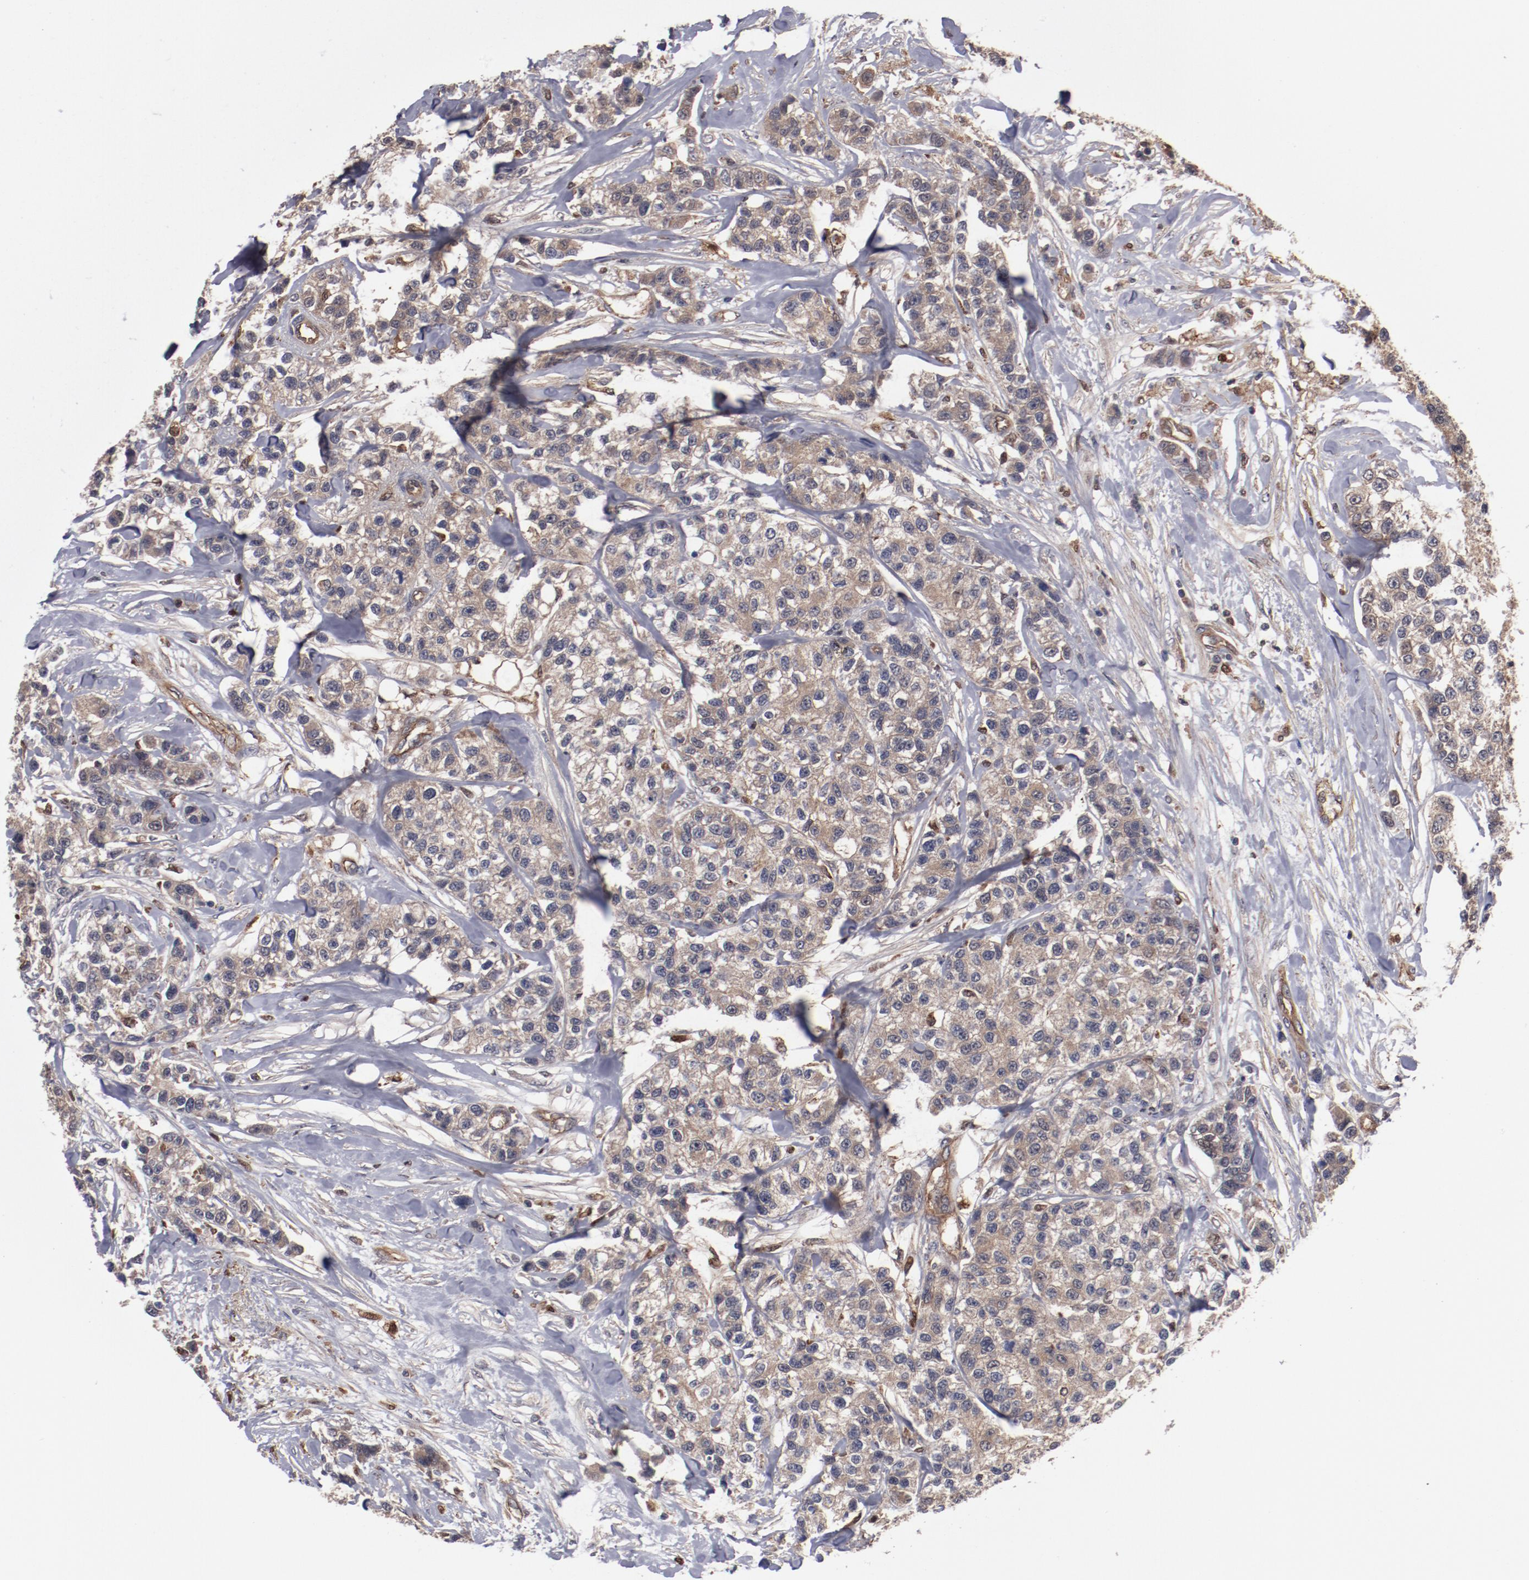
{"staining": {"intensity": "moderate", "quantity": ">75%", "location": "cytoplasmic/membranous"}, "tissue": "breast cancer", "cell_type": "Tumor cells", "image_type": "cancer", "snomed": [{"axis": "morphology", "description": "Duct carcinoma"}, {"axis": "topography", "description": "Breast"}], "caption": "Brown immunohistochemical staining in breast cancer (infiltrating ductal carcinoma) shows moderate cytoplasmic/membranous staining in about >75% of tumor cells. (DAB (3,3'-diaminobenzidine) = brown stain, brightfield microscopy at high magnification).", "gene": "DNAAF2", "patient": {"sex": "female", "age": 51}}